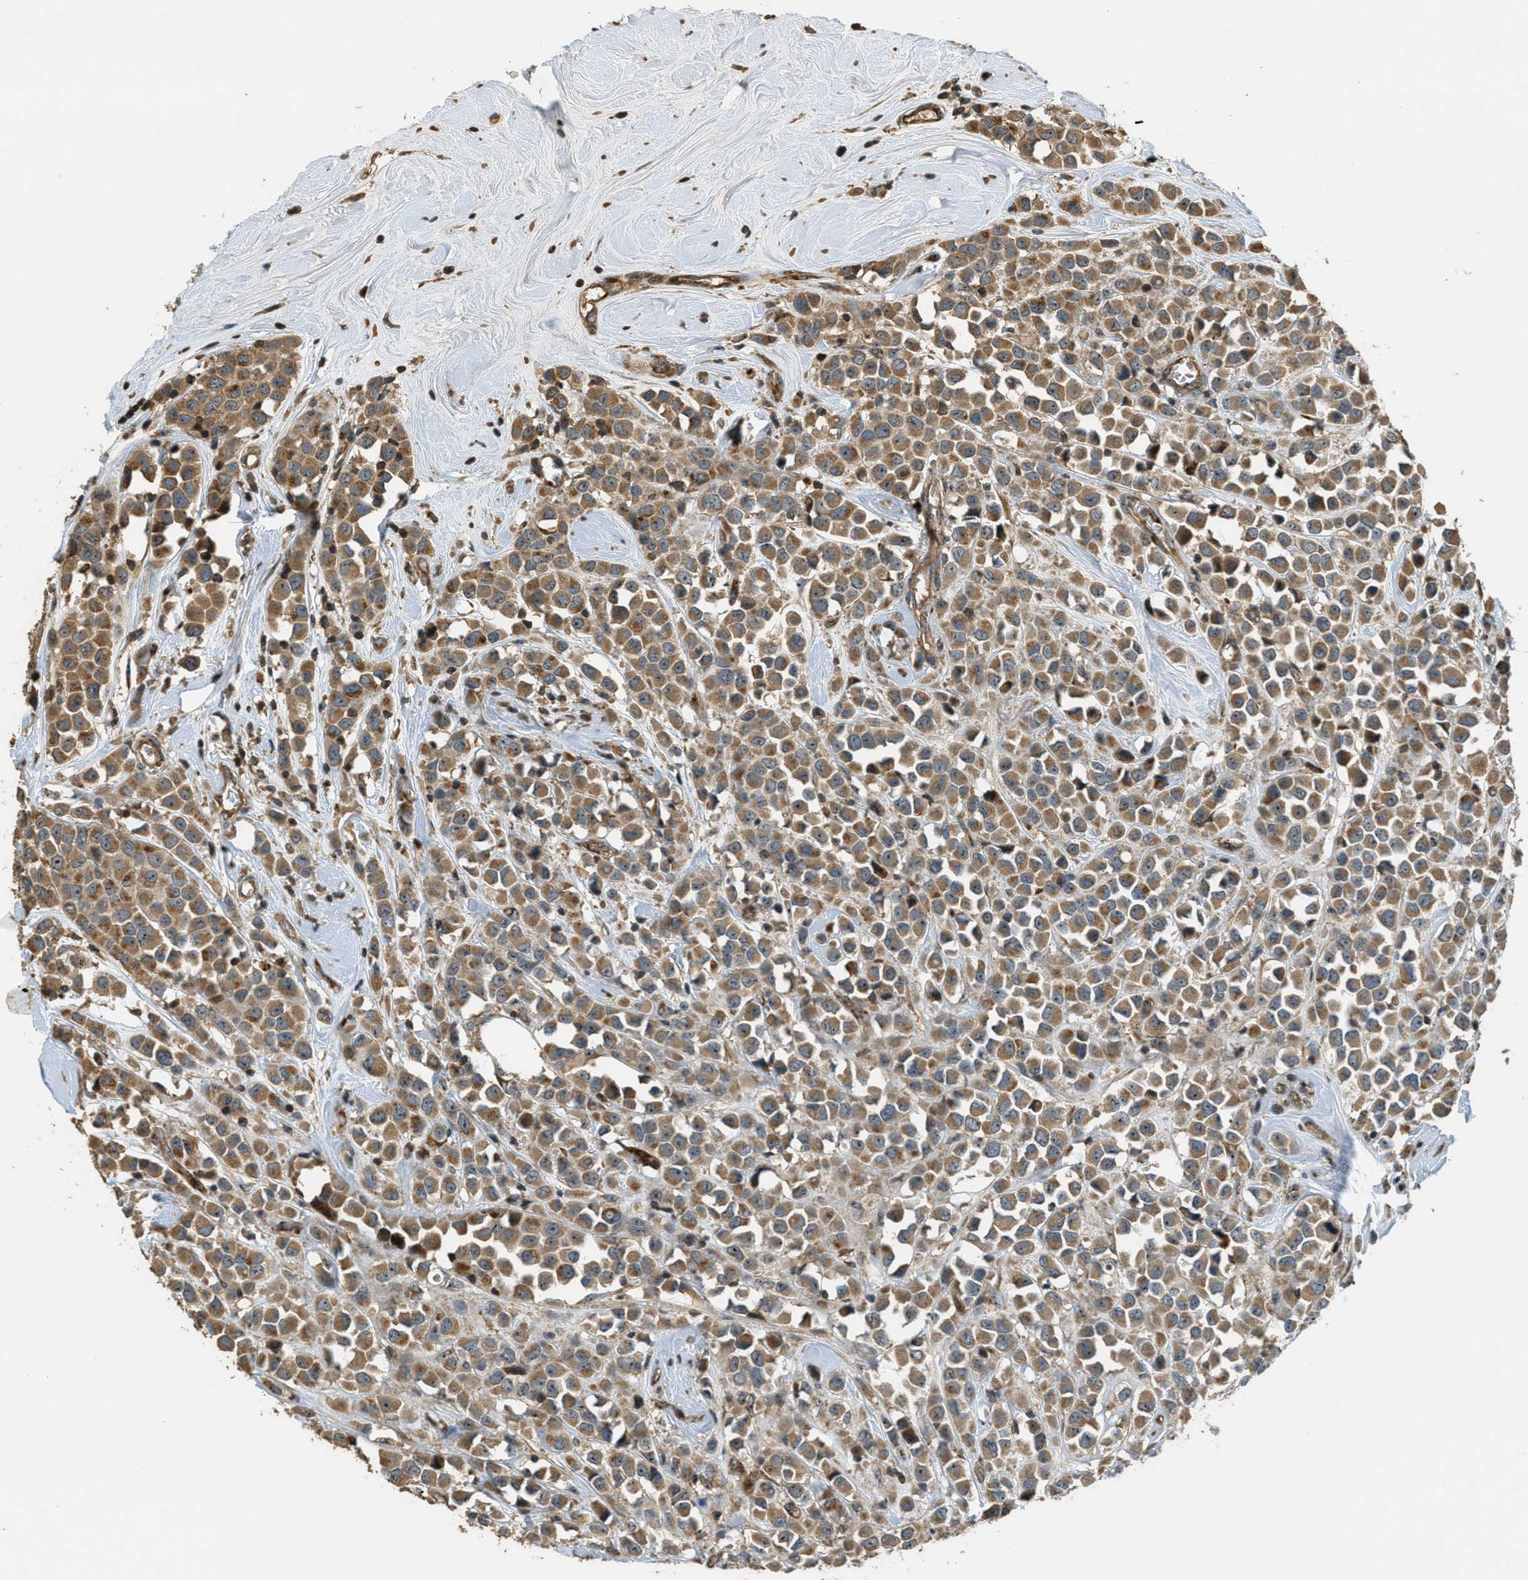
{"staining": {"intensity": "moderate", "quantity": ">75%", "location": "cytoplasmic/membranous,nuclear"}, "tissue": "breast cancer", "cell_type": "Tumor cells", "image_type": "cancer", "snomed": [{"axis": "morphology", "description": "Duct carcinoma"}, {"axis": "topography", "description": "Breast"}], "caption": "DAB immunohistochemical staining of intraductal carcinoma (breast) displays moderate cytoplasmic/membranous and nuclear protein staining in approximately >75% of tumor cells.", "gene": "LRP12", "patient": {"sex": "female", "age": 61}}